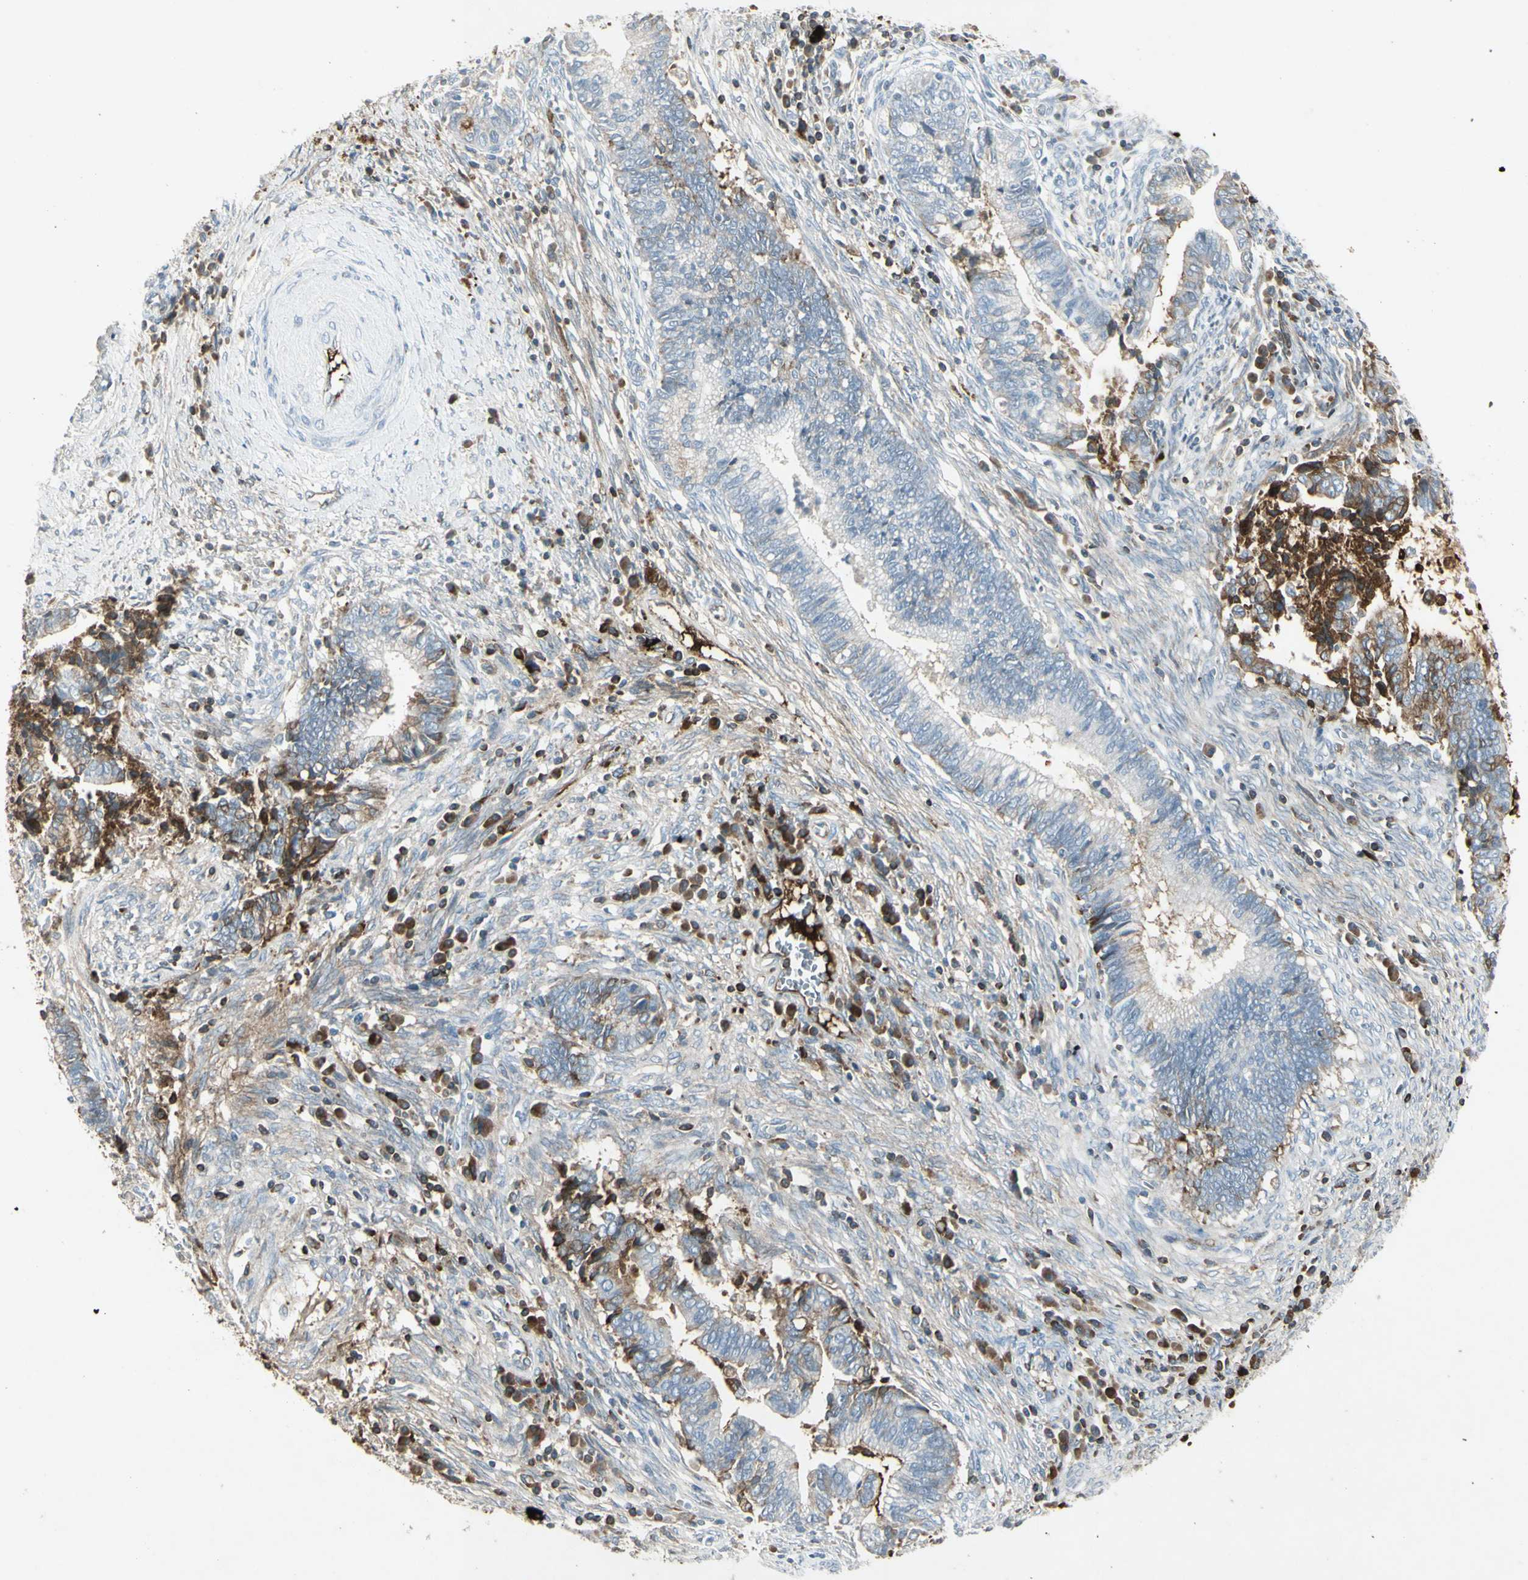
{"staining": {"intensity": "moderate", "quantity": "<25%", "location": "cytoplasmic/membranous"}, "tissue": "cervical cancer", "cell_type": "Tumor cells", "image_type": "cancer", "snomed": [{"axis": "morphology", "description": "Adenocarcinoma, NOS"}, {"axis": "topography", "description": "Cervix"}], "caption": "Protein expression analysis of cervical adenocarcinoma shows moderate cytoplasmic/membranous positivity in about <25% of tumor cells.", "gene": "IGHM", "patient": {"sex": "female", "age": 44}}